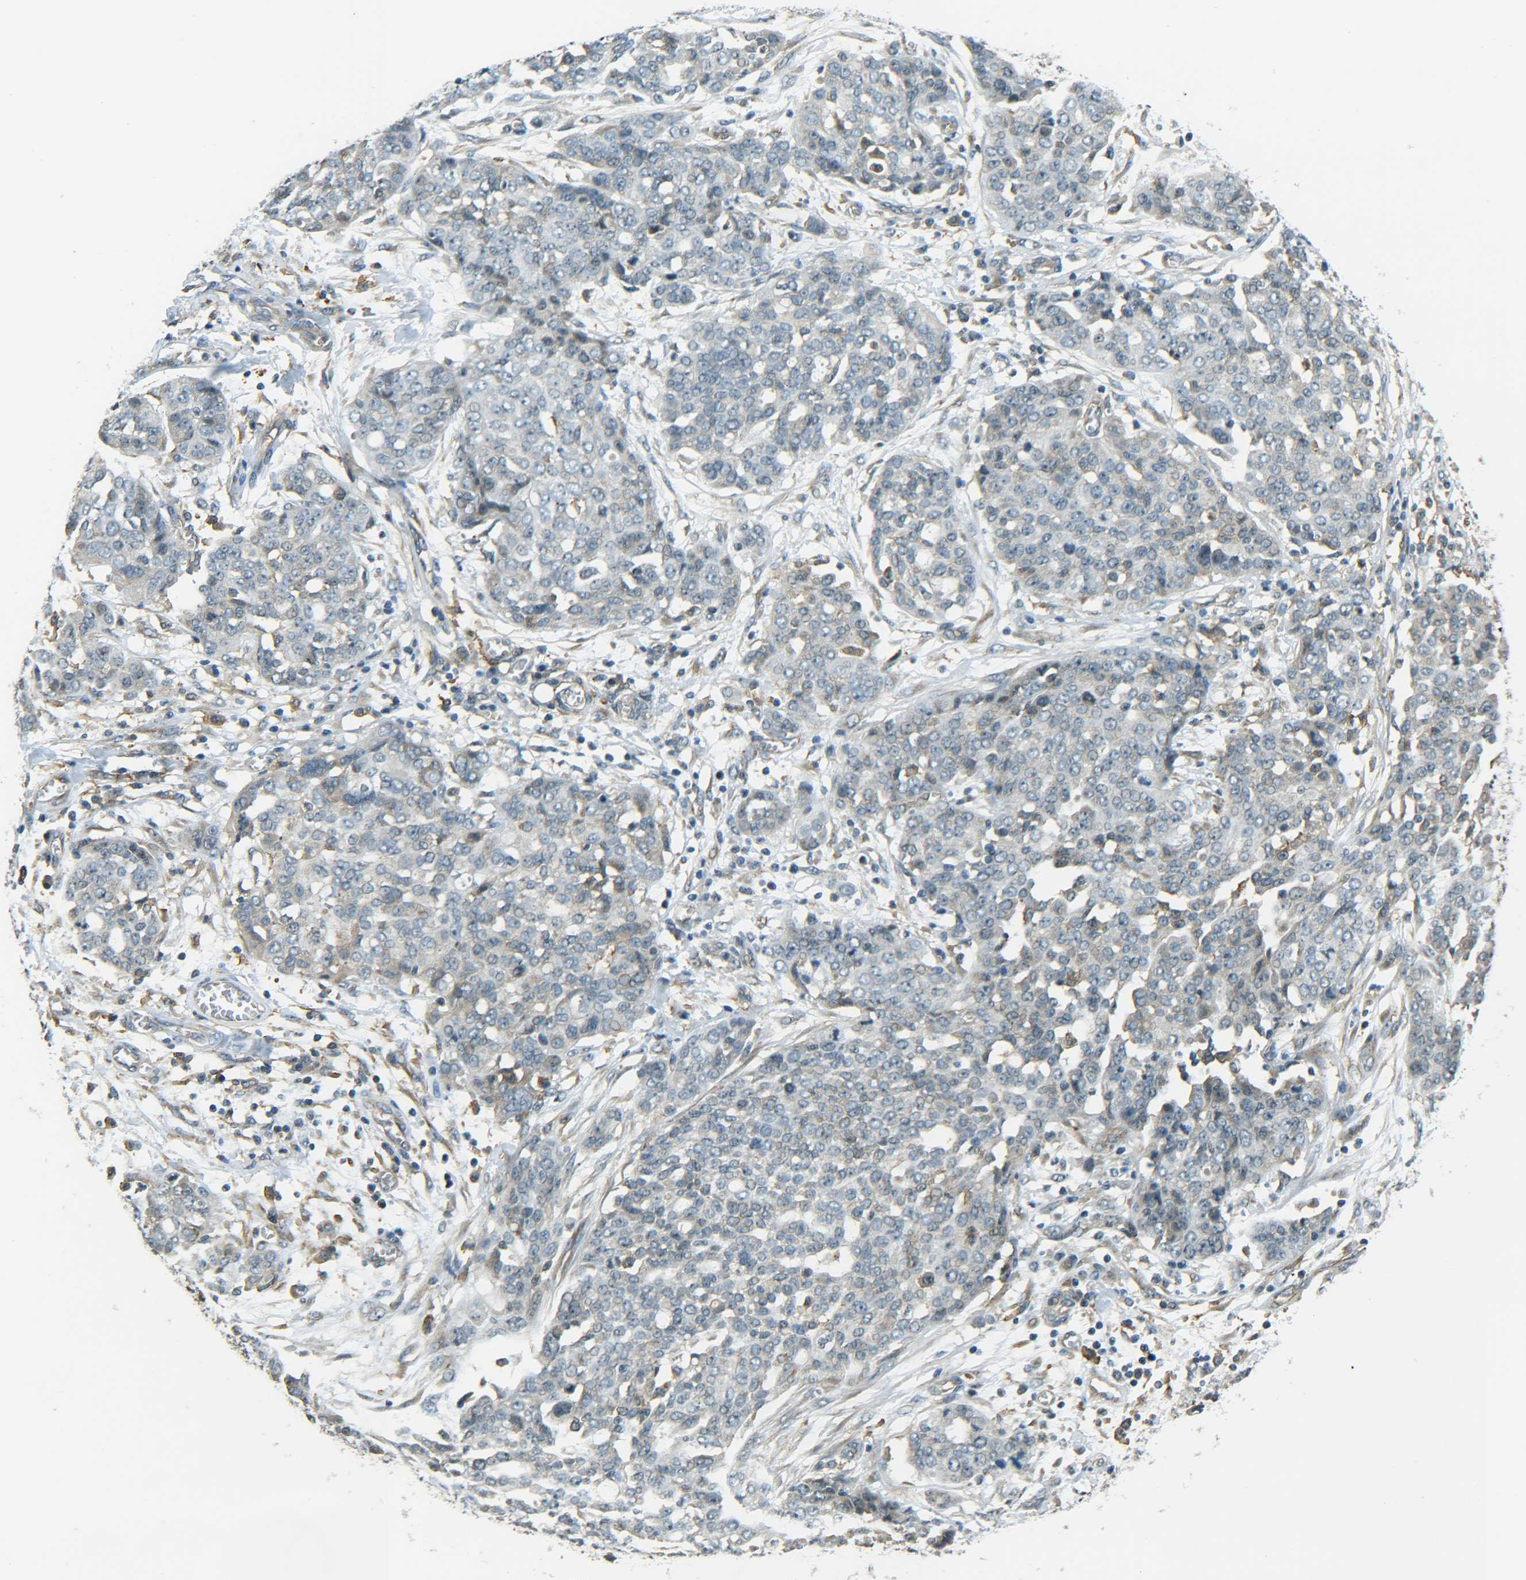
{"staining": {"intensity": "weak", "quantity": ">75%", "location": "cytoplasmic/membranous"}, "tissue": "ovarian cancer", "cell_type": "Tumor cells", "image_type": "cancer", "snomed": [{"axis": "morphology", "description": "Cystadenocarcinoma, serous, NOS"}, {"axis": "topography", "description": "Soft tissue"}, {"axis": "topography", "description": "Ovary"}], "caption": "Ovarian cancer (serous cystadenocarcinoma) stained with a protein marker demonstrates weak staining in tumor cells.", "gene": "DAB2", "patient": {"sex": "female", "age": 57}}